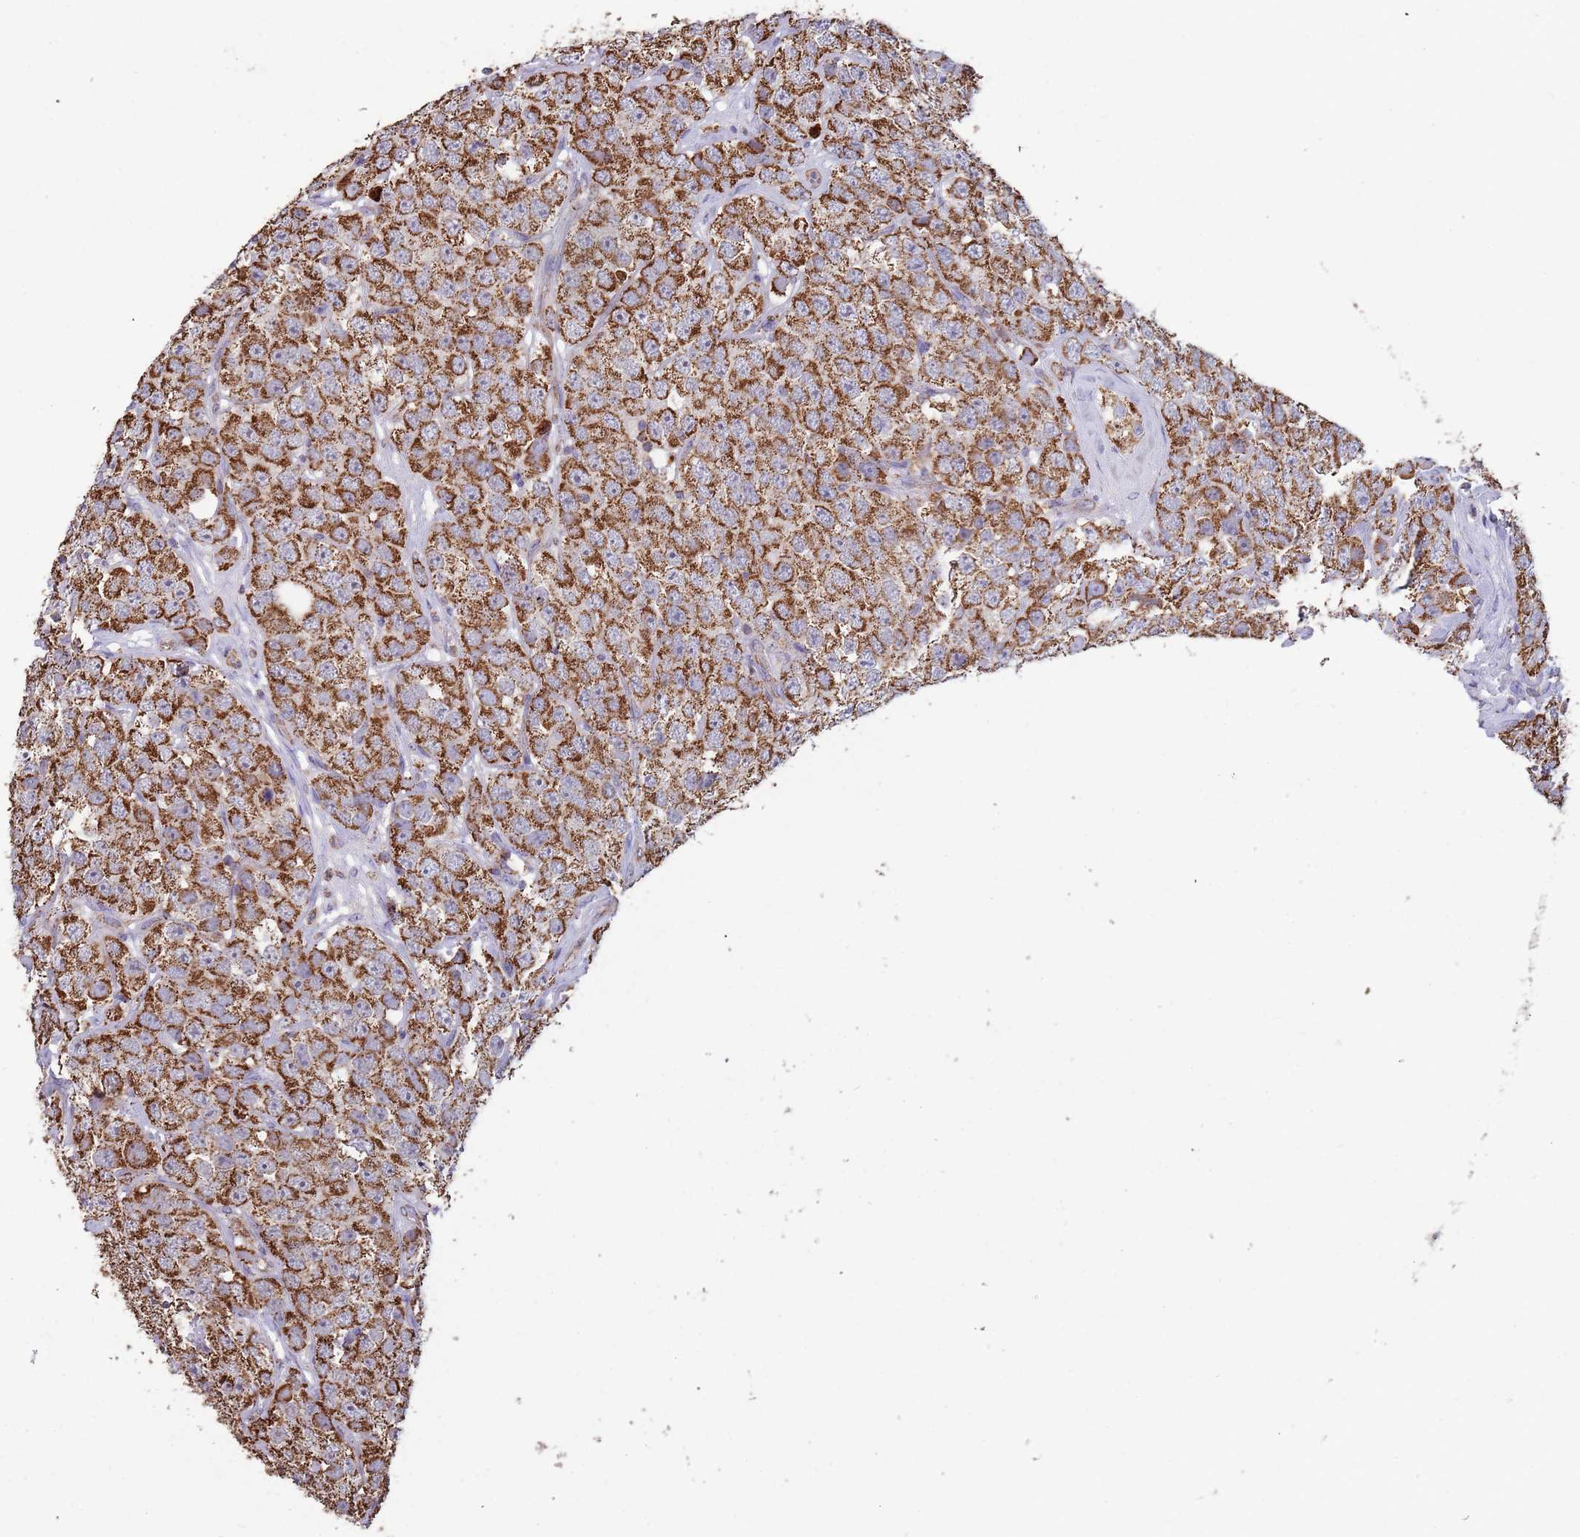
{"staining": {"intensity": "strong", "quantity": ">75%", "location": "cytoplasmic/membranous"}, "tissue": "testis cancer", "cell_type": "Tumor cells", "image_type": "cancer", "snomed": [{"axis": "morphology", "description": "Seminoma, NOS"}, {"axis": "topography", "description": "Testis"}], "caption": "A brown stain shows strong cytoplasmic/membranous expression of a protein in human seminoma (testis) tumor cells.", "gene": "VPS16", "patient": {"sex": "male", "age": 28}}